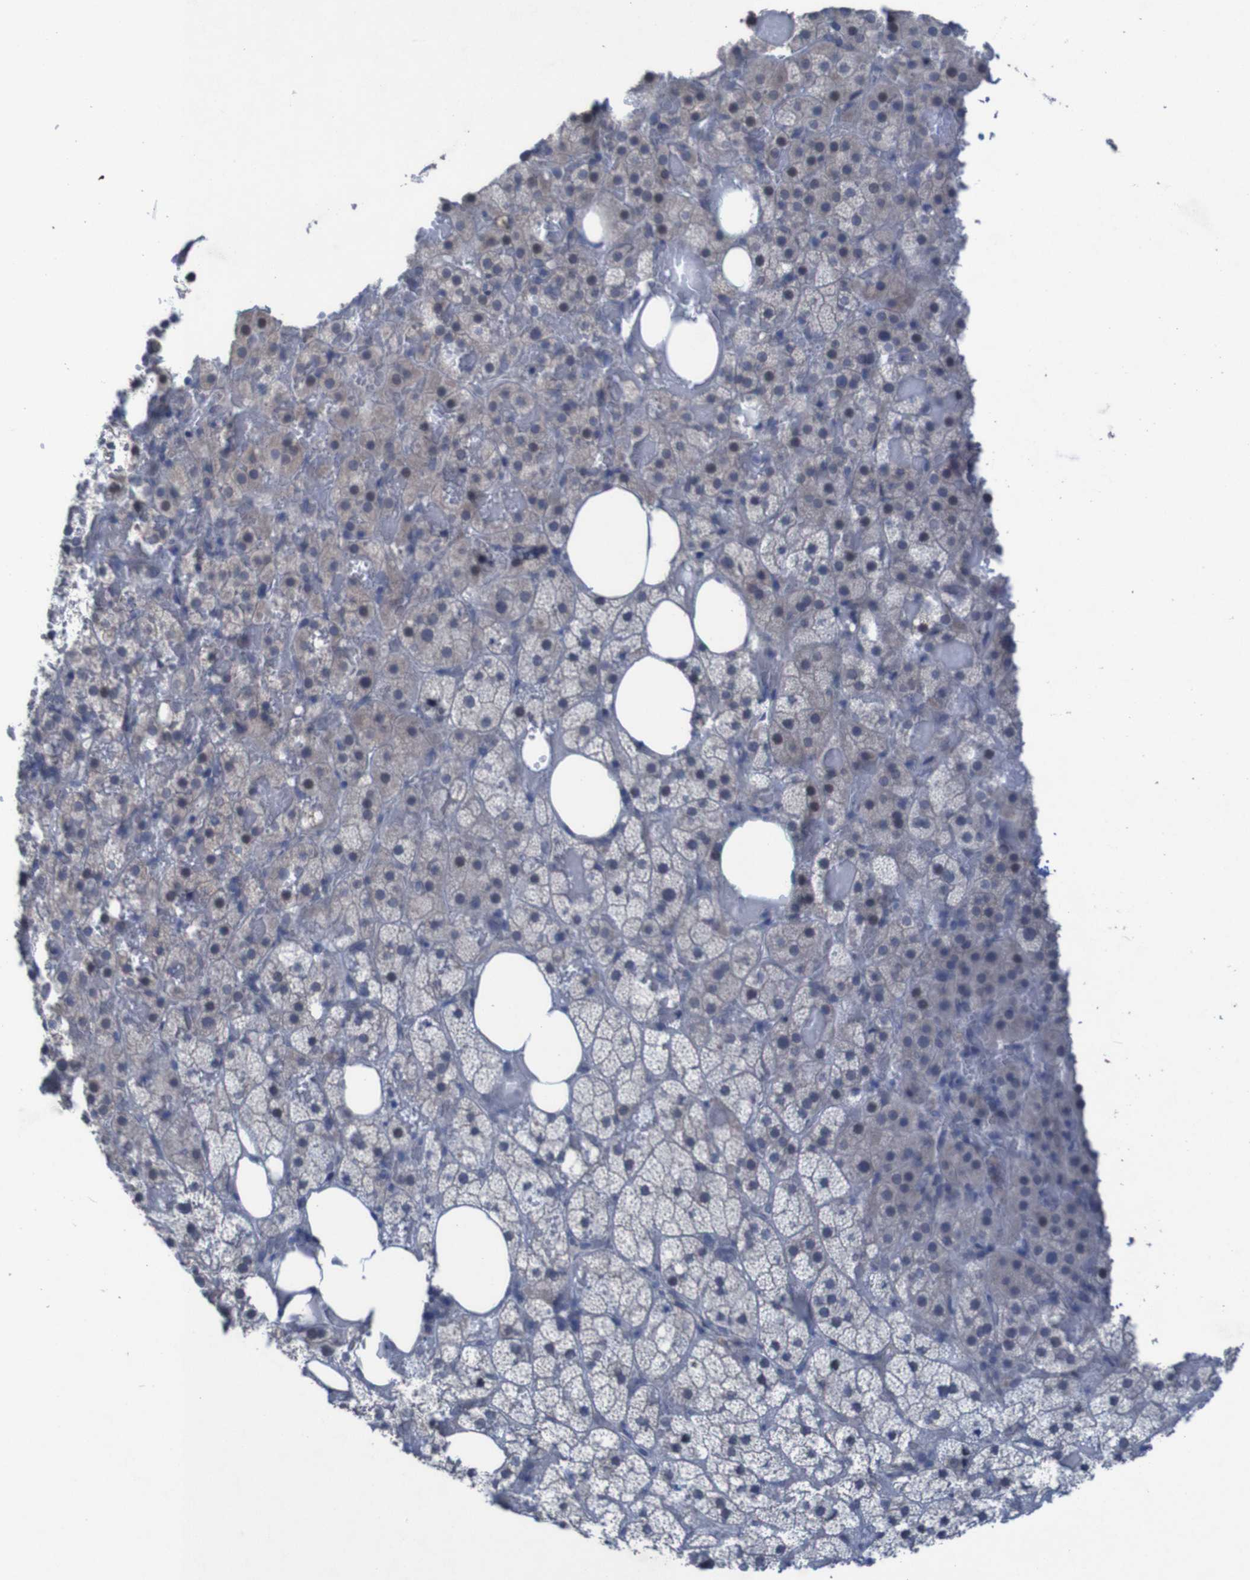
{"staining": {"intensity": "negative", "quantity": "none", "location": "none"}, "tissue": "adrenal gland", "cell_type": "Glandular cells", "image_type": "normal", "snomed": [{"axis": "morphology", "description": "Normal tissue, NOS"}, {"axis": "topography", "description": "Adrenal gland"}], "caption": "Protein analysis of benign adrenal gland reveals no significant staining in glandular cells.", "gene": "CLDN18", "patient": {"sex": "female", "age": 59}}